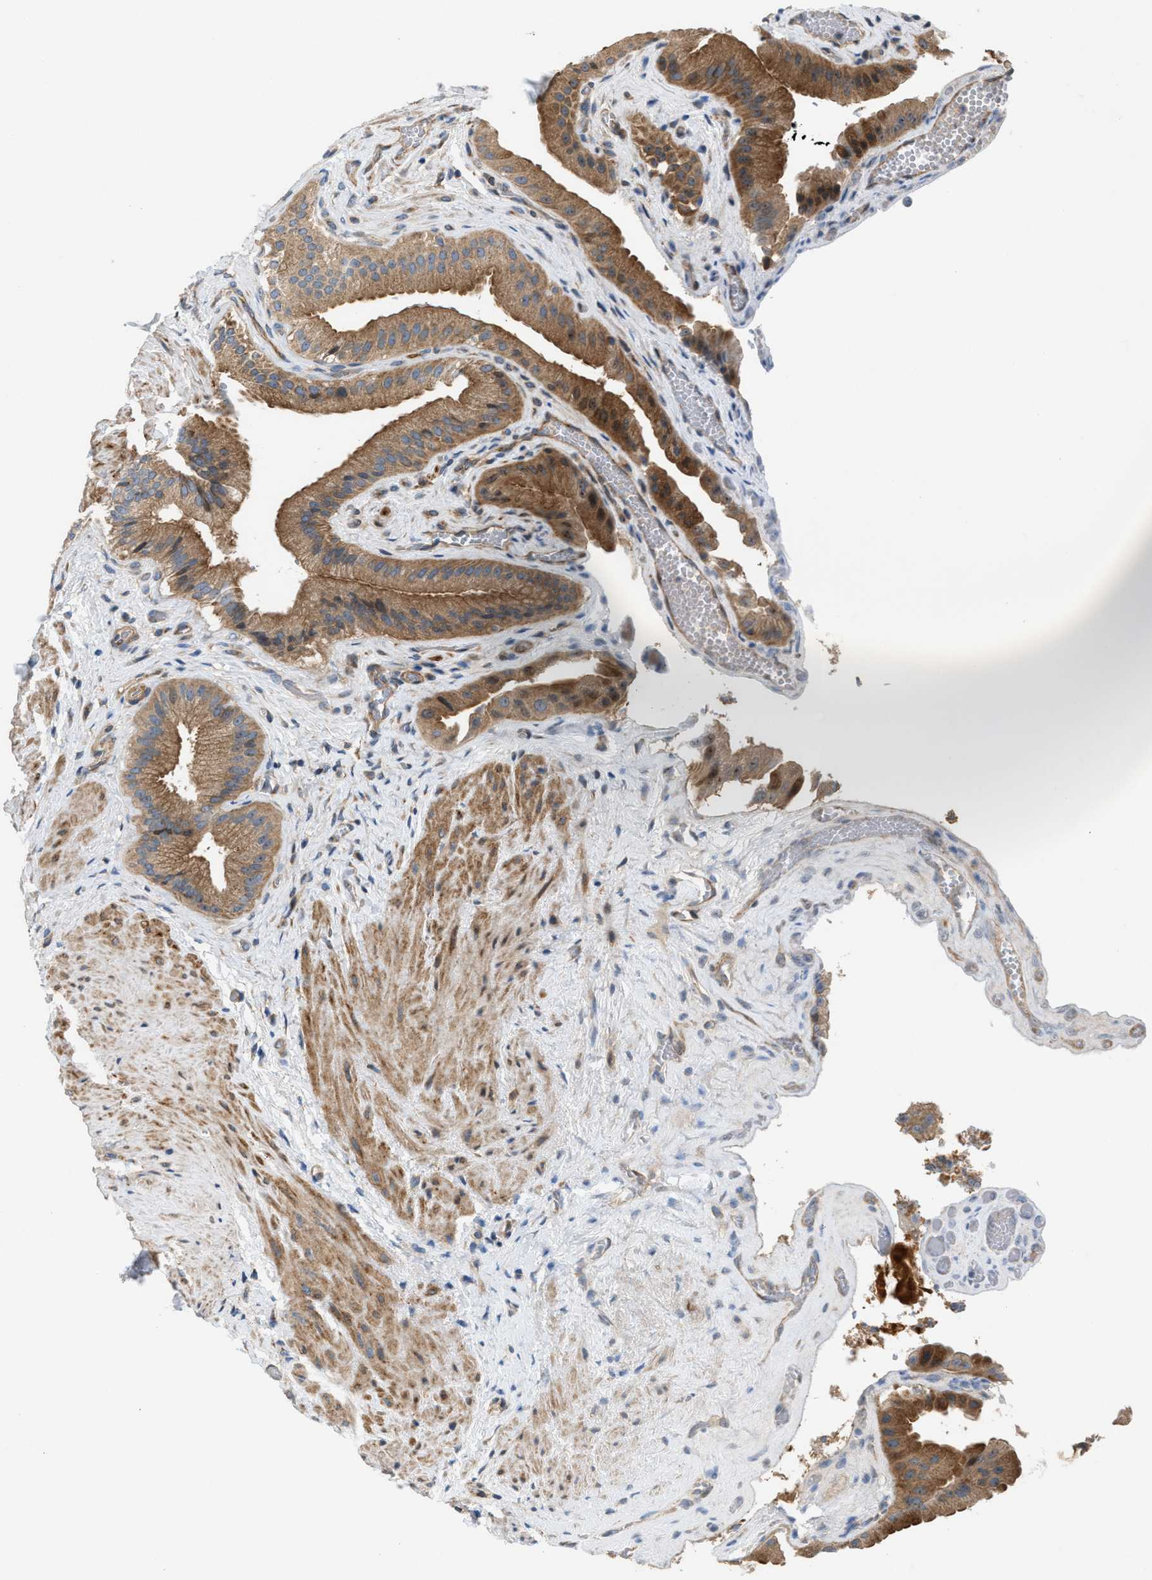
{"staining": {"intensity": "moderate", "quantity": ">75%", "location": "cytoplasmic/membranous"}, "tissue": "gallbladder", "cell_type": "Glandular cells", "image_type": "normal", "snomed": [{"axis": "morphology", "description": "Normal tissue, NOS"}, {"axis": "topography", "description": "Gallbladder"}], "caption": "This is a photomicrograph of immunohistochemistry (IHC) staining of normal gallbladder, which shows moderate expression in the cytoplasmic/membranous of glandular cells.", "gene": "CYB5D1", "patient": {"sex": "male", "age": 49}}